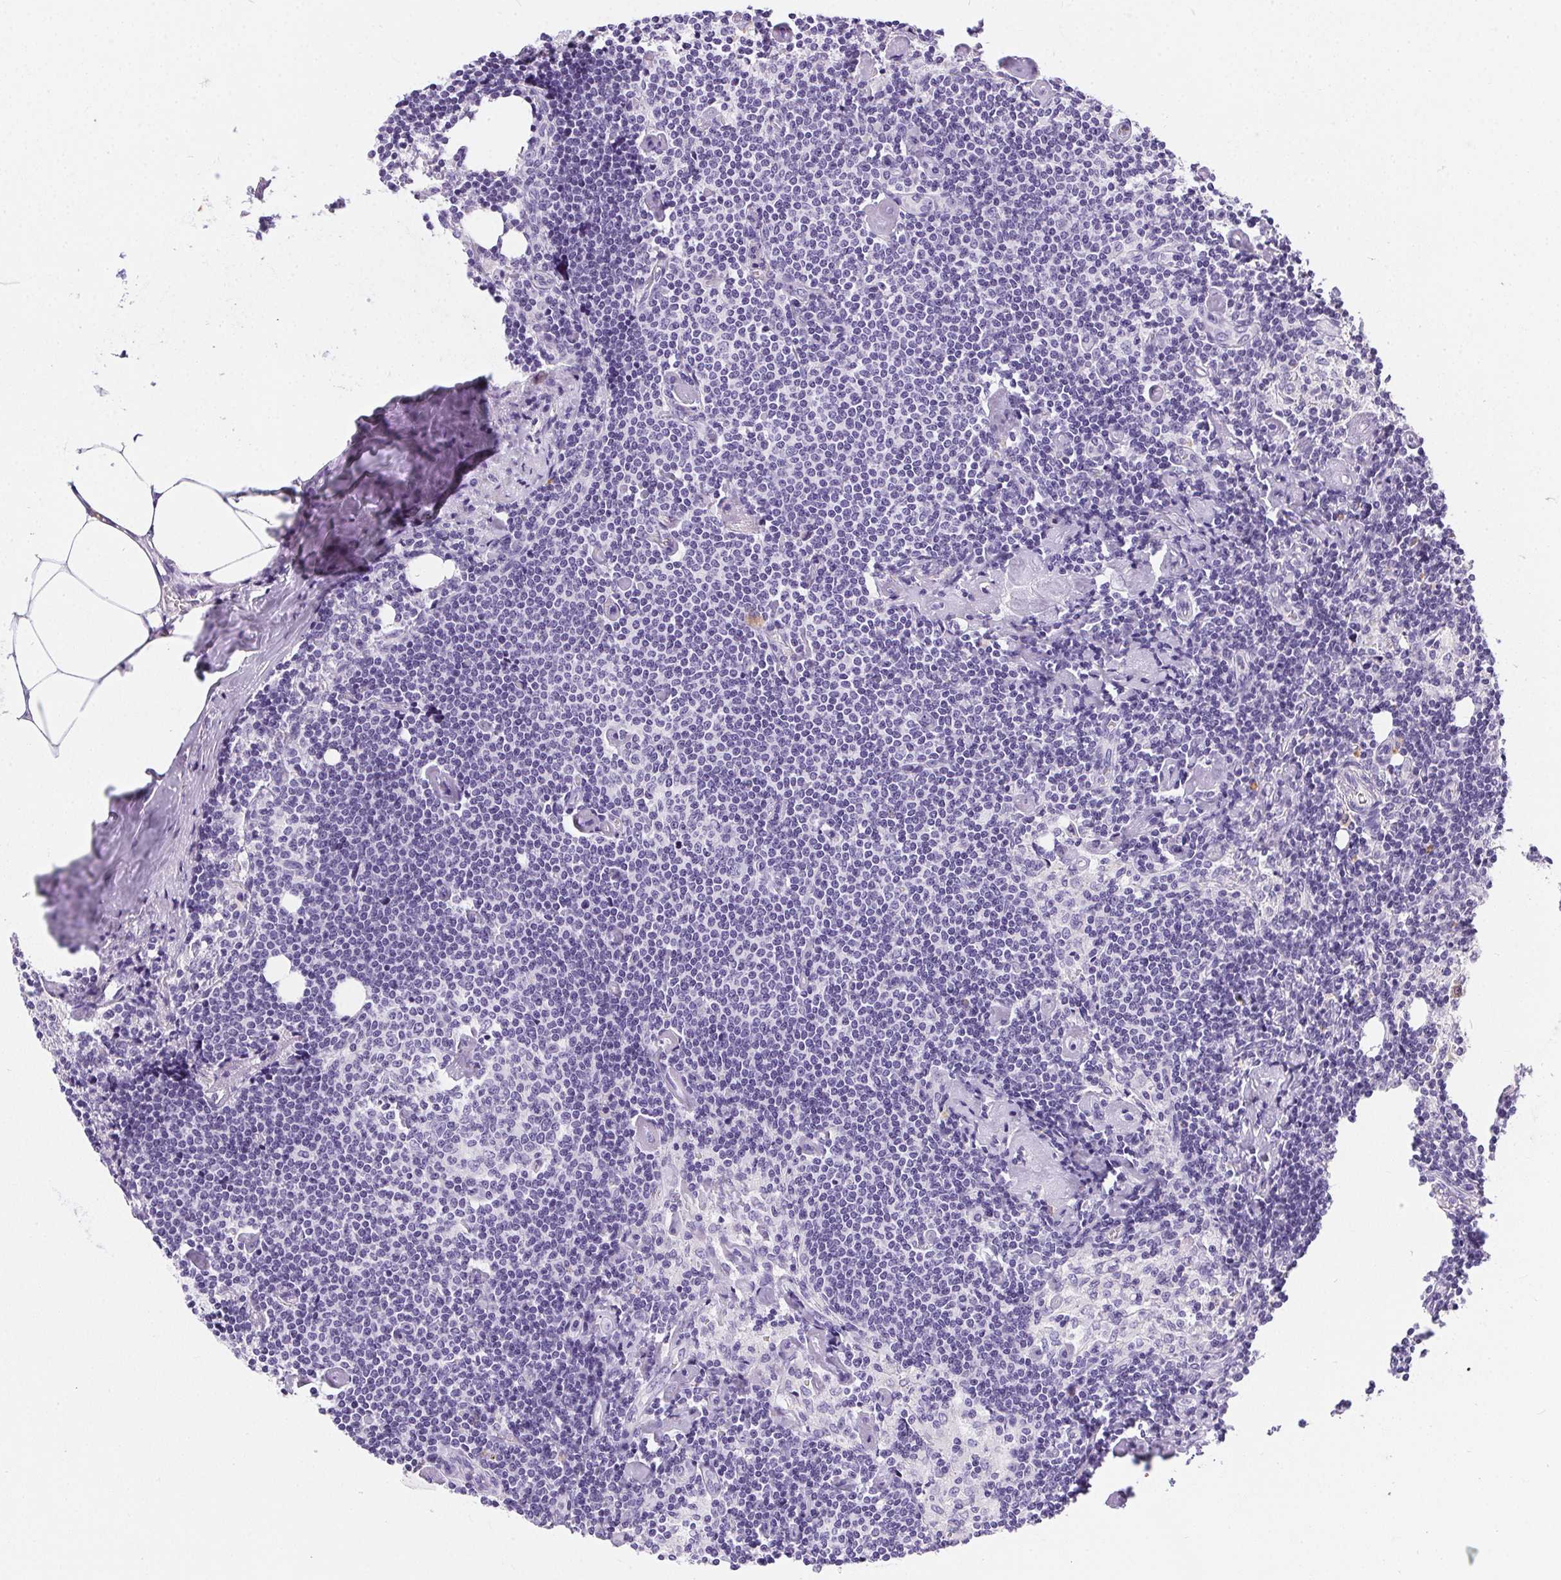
{"staining": {"intensity": "negative", "quantity": "none", "location": "none"}, "tissue": "lymph node", "cell_type": "Germinal center cells", "image_type": "normal", "snomed": [{"axis": "morphology", "description": "Normal tissue, NOS"}, {"axis": "topography", "description": "Lymph node"}], "caption": "High magnification brightfield microscopy of unremarkable lymph node stained with DAB (3,3'-diaminobenzidine) (brown) and counterstained with hematoxylin (blue): germinal center cells show no significant expression.", "gene": "SSTR4", "patient": {"sex": "female", "age": 69}}